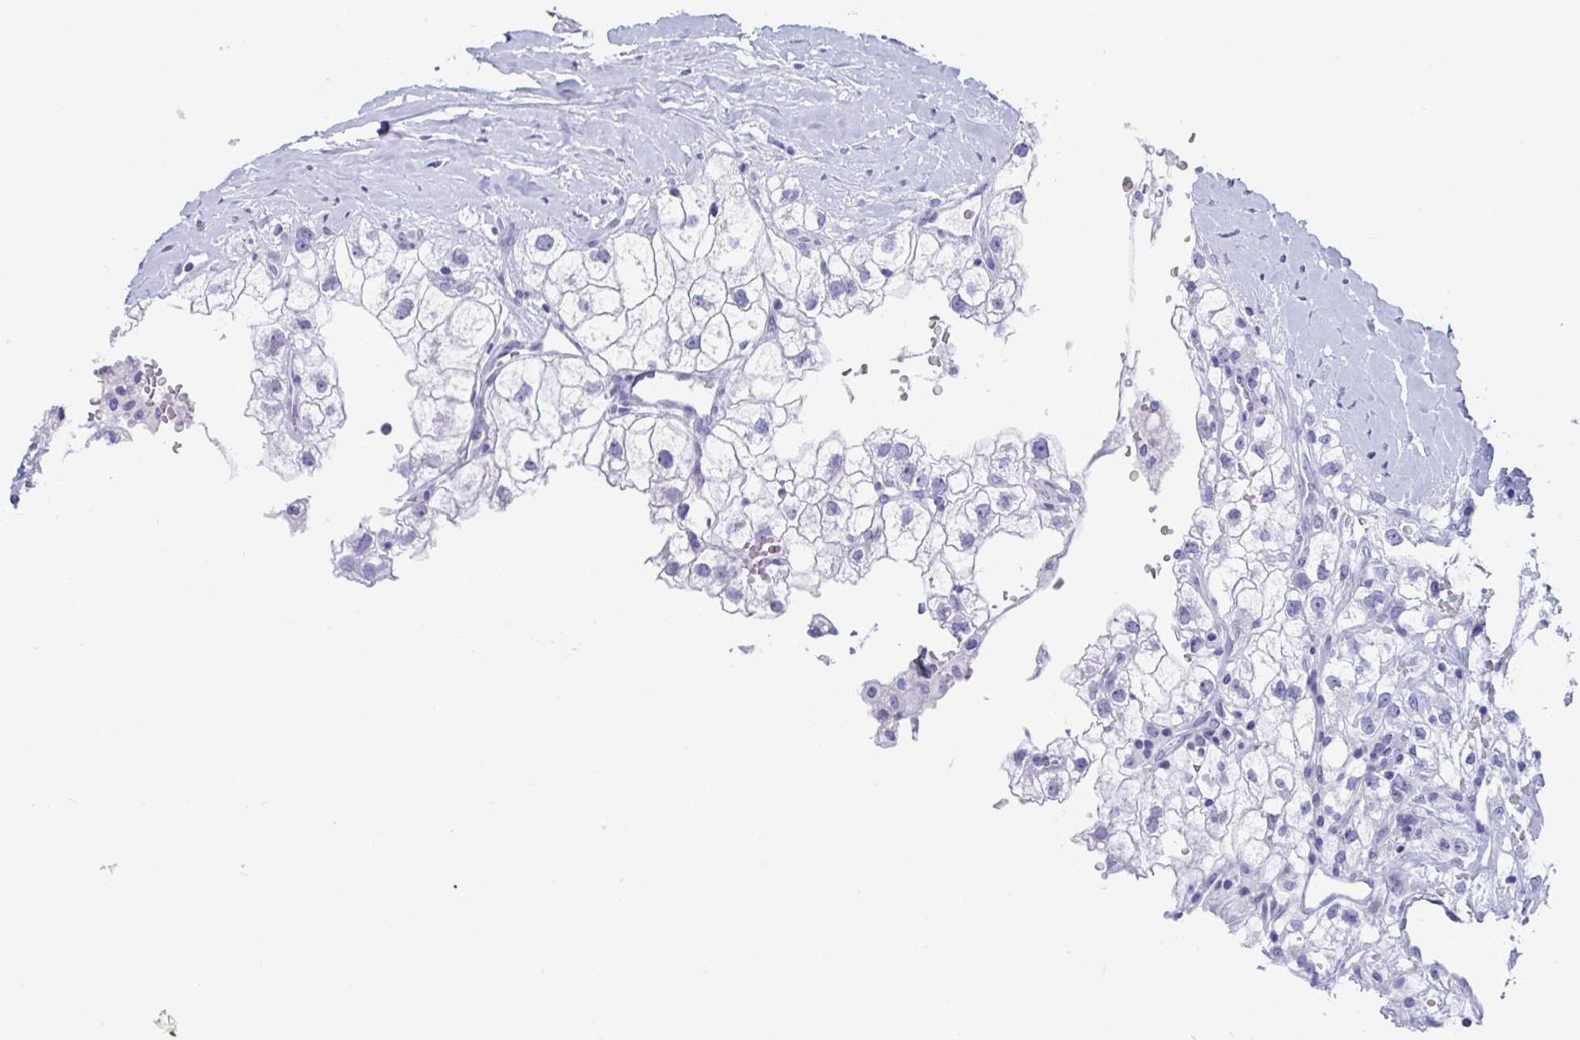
{"staining": {"intensity": "negative", "quantity": "none", "location": "none"}, "tissue": "renal cancer", "cell_type": "Tumor cells", "image_type": "cancer", "snomed": [{"axis": "morphology", "description": "Adenocarcinoma, NOS"}, {"axis": "topography", "description": "Kidney"}], "caption": "High magnification brightfield microscopy of renal cancer (adenocarcinoma) stained with DAB (brown) and counterstained with hematoxylin (blue): tumor cells show no significant staining.", "gene": "CDX4", "patient": {"sex": "male", "age": 59}}